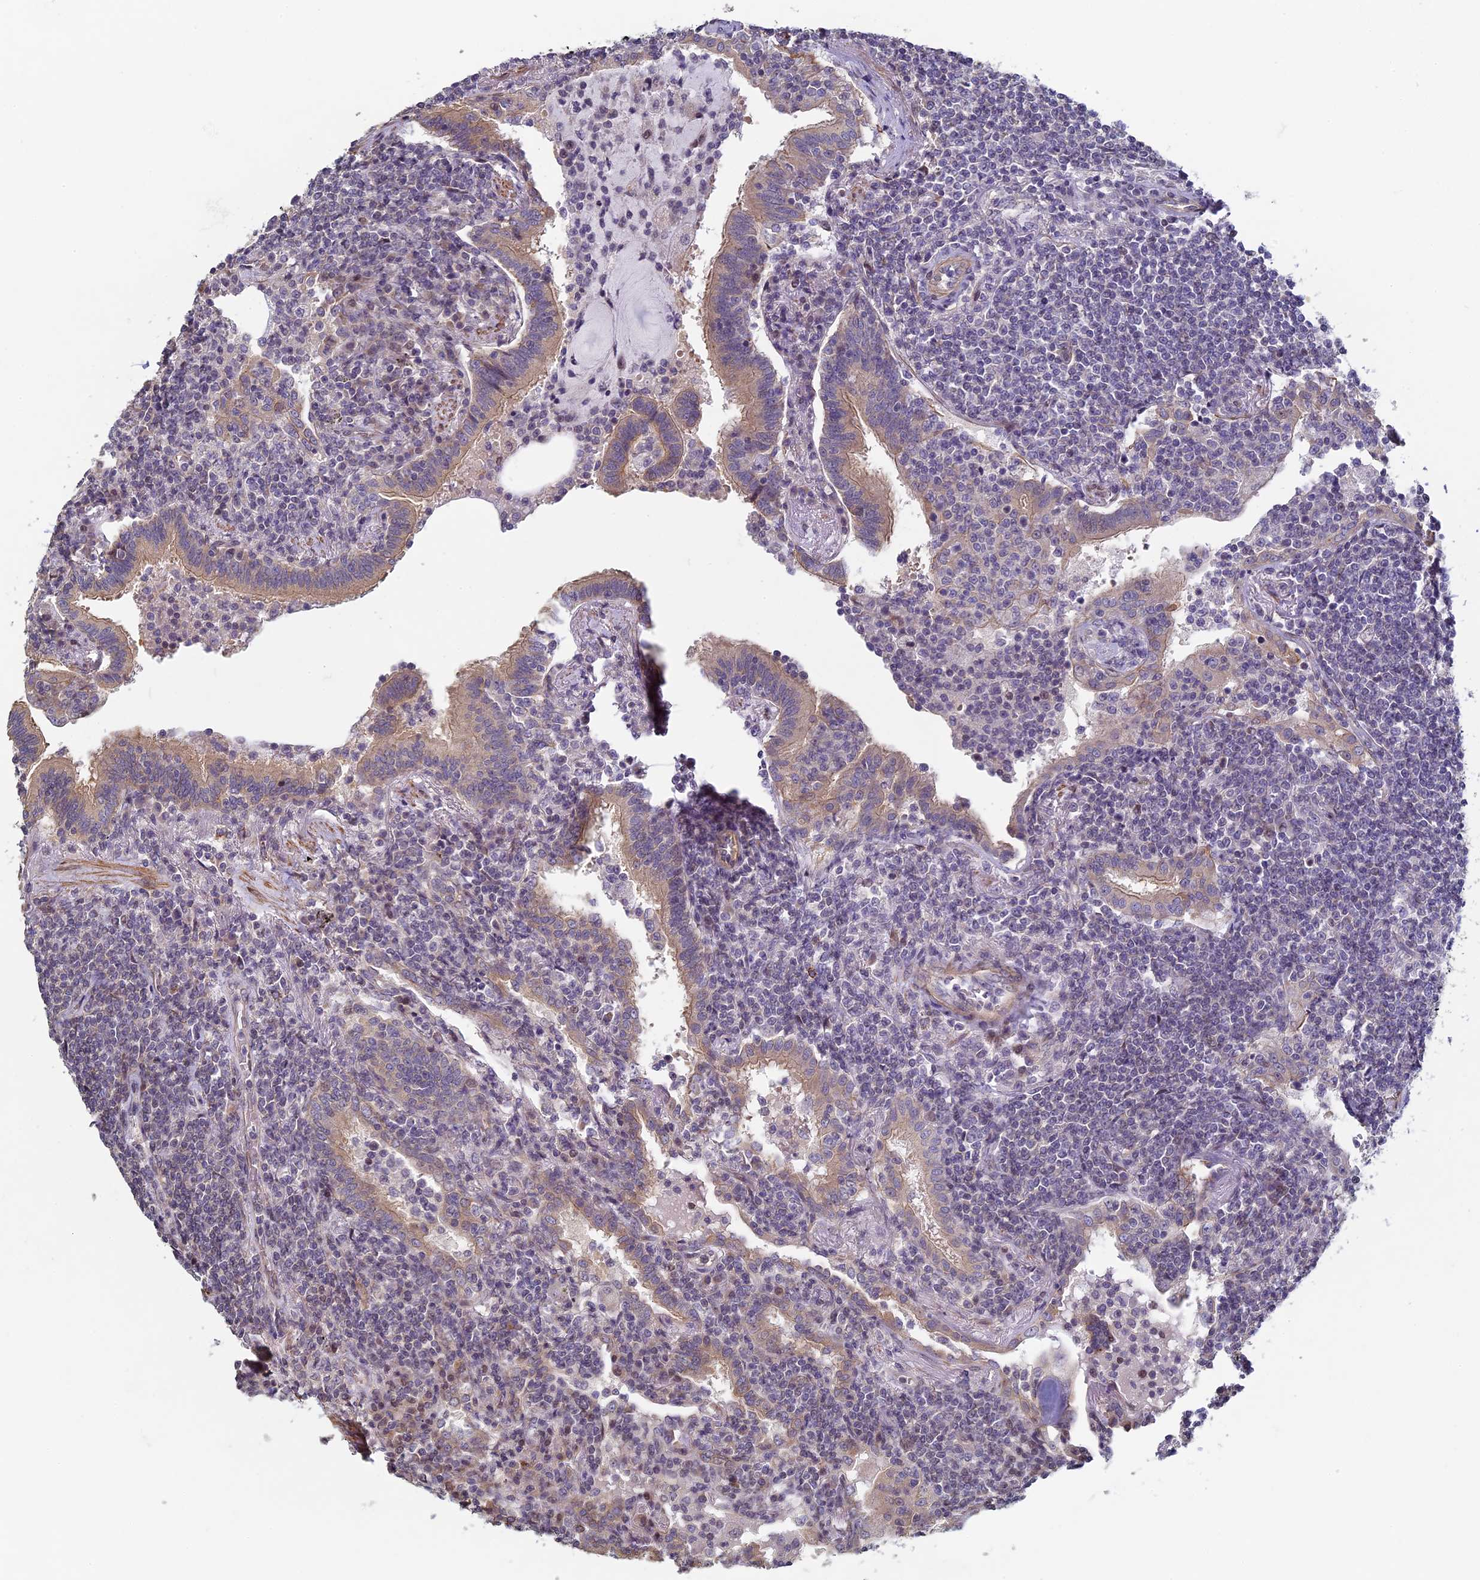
{"staining": {"intensity": "negative", "quantity": "none", "location": "none"}, "tissue": "lymphoma", "cell_type": "Tumor cells", "image_type": "cancer", "snomed": [{"axis": "morphology", "description": "Malignant lymphoma, non-Hodgkin's type, Low grade"}, {"axis": "topography", "description": "Lung"}], "caption": "Immunohistochemical staining of human malignant lymphoma, non-Hodgkin's type (low-grade) displays no significant expression in tumor cells.", "gene": "DIXDC1", "patient": {"sex": "female", "age": 71}}